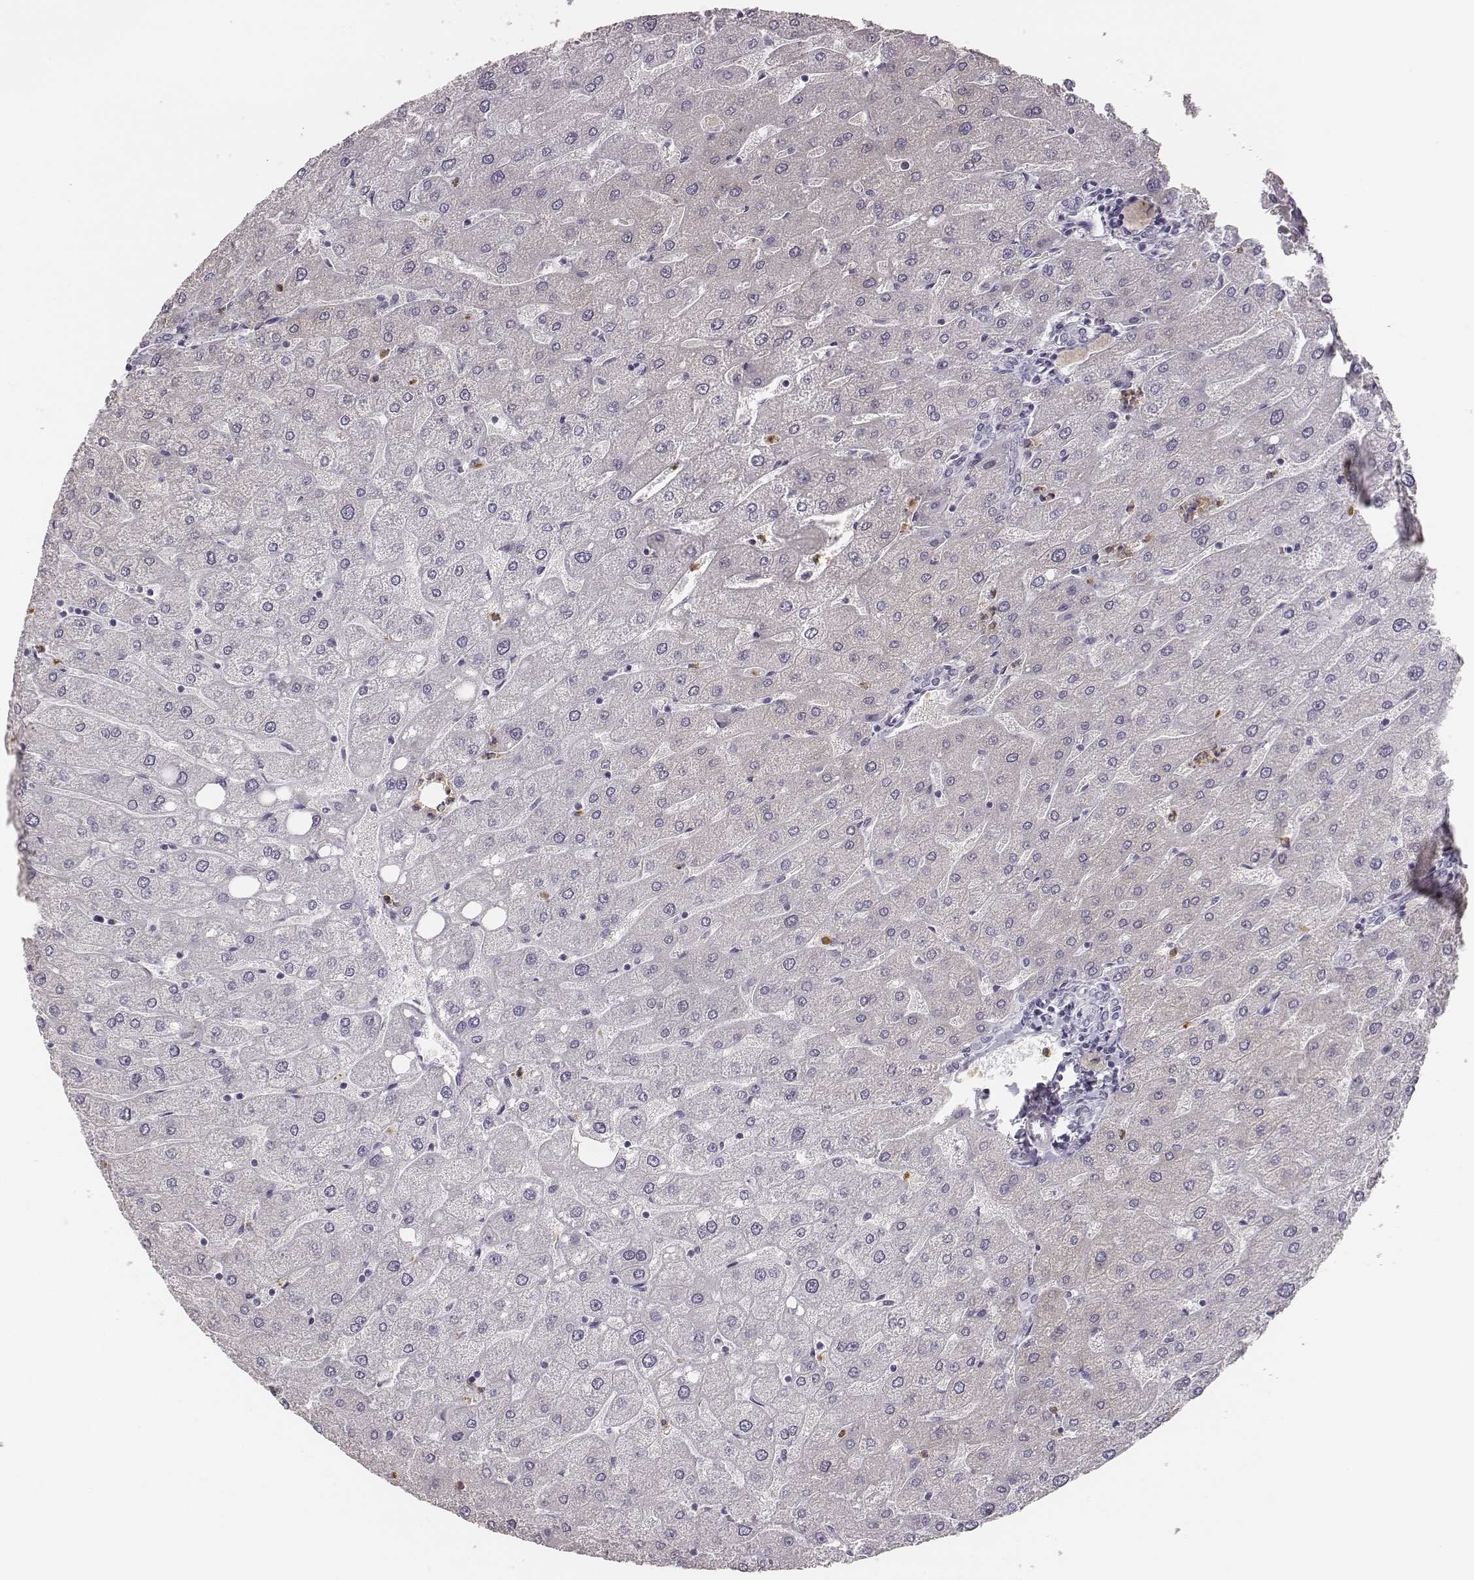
{"staining": {"intensity": "negative", "quantity": "none", "location": "none"}, "tissue": "liver", "cell_type": "Cholangiocytes", "image_type": "normal", "snomed": [{"axis": "morphology", "description": "Normal tissue, NOS"}, {"axis": "topography", "description": "Liver"}], "caption": "This is a image of IHC staining of unremarkable liver, which shows no positivity in cholangiocytes.", "gene": "KCNJ12", "patient": {"sex": "male", "age": 67}}